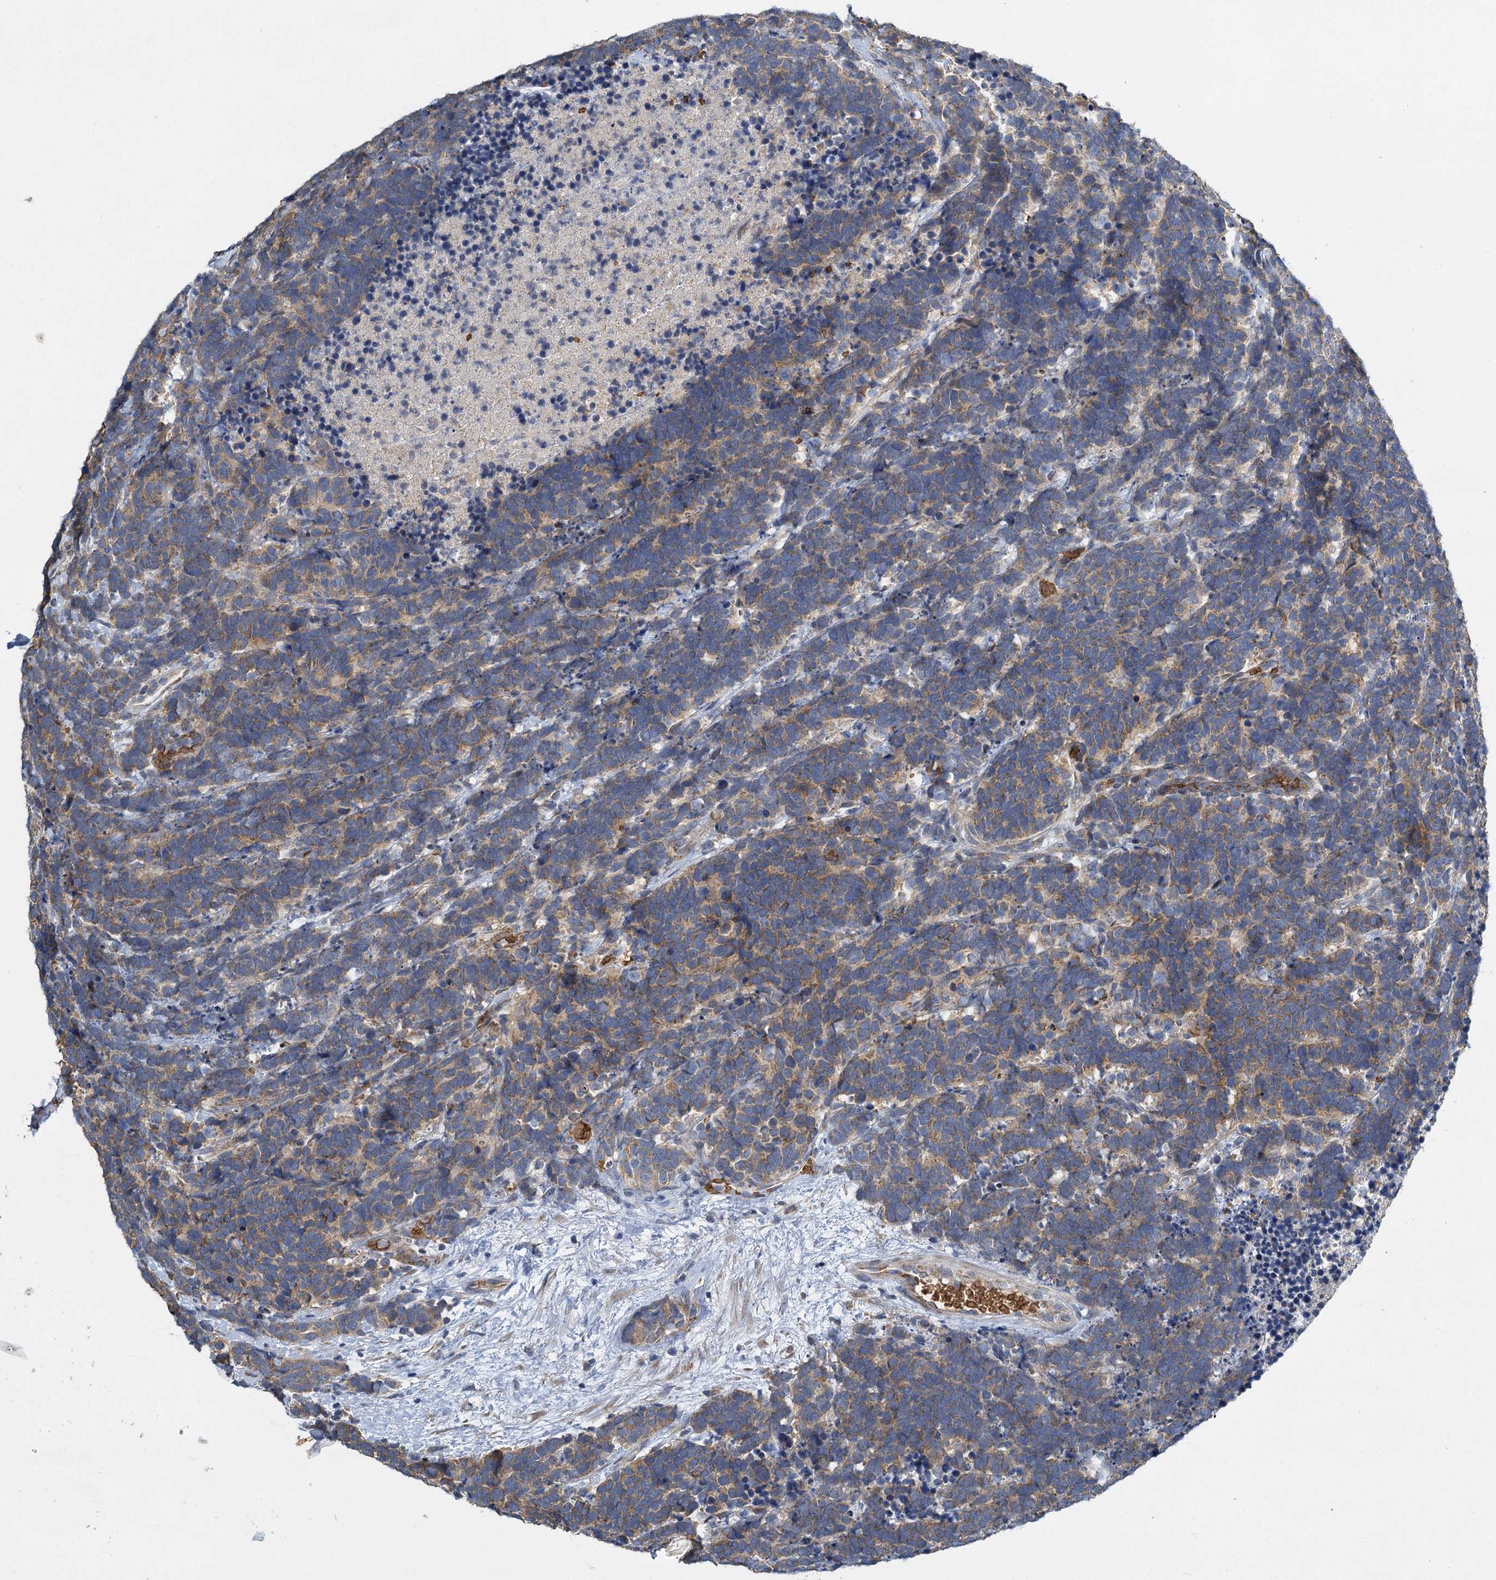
{"staining": {"intensity": "moderate", "quantity": "25%-75%", "location": "cytoplasmic/membranous"}, "tissue": "carcinoid", "cell_type": "Tumor cells", "image_type": "cancer", "snomed": [{"axis": "morphology", "description": "Carcinoma, NOS"}, {"axis": "morphology", "description": "Carcinoid, malignant, NOS"}, {"axis": "topography", "description": "Urinary bladder"}], "caption": "Immunohistochemical staining of human carcinoid exhibits moderate cytoplasmic/membranous protein expression in approximately 25%-75% of tumor cells.", "gene": "BCS1L", "patient": {"sex": "male", "age": 57}}